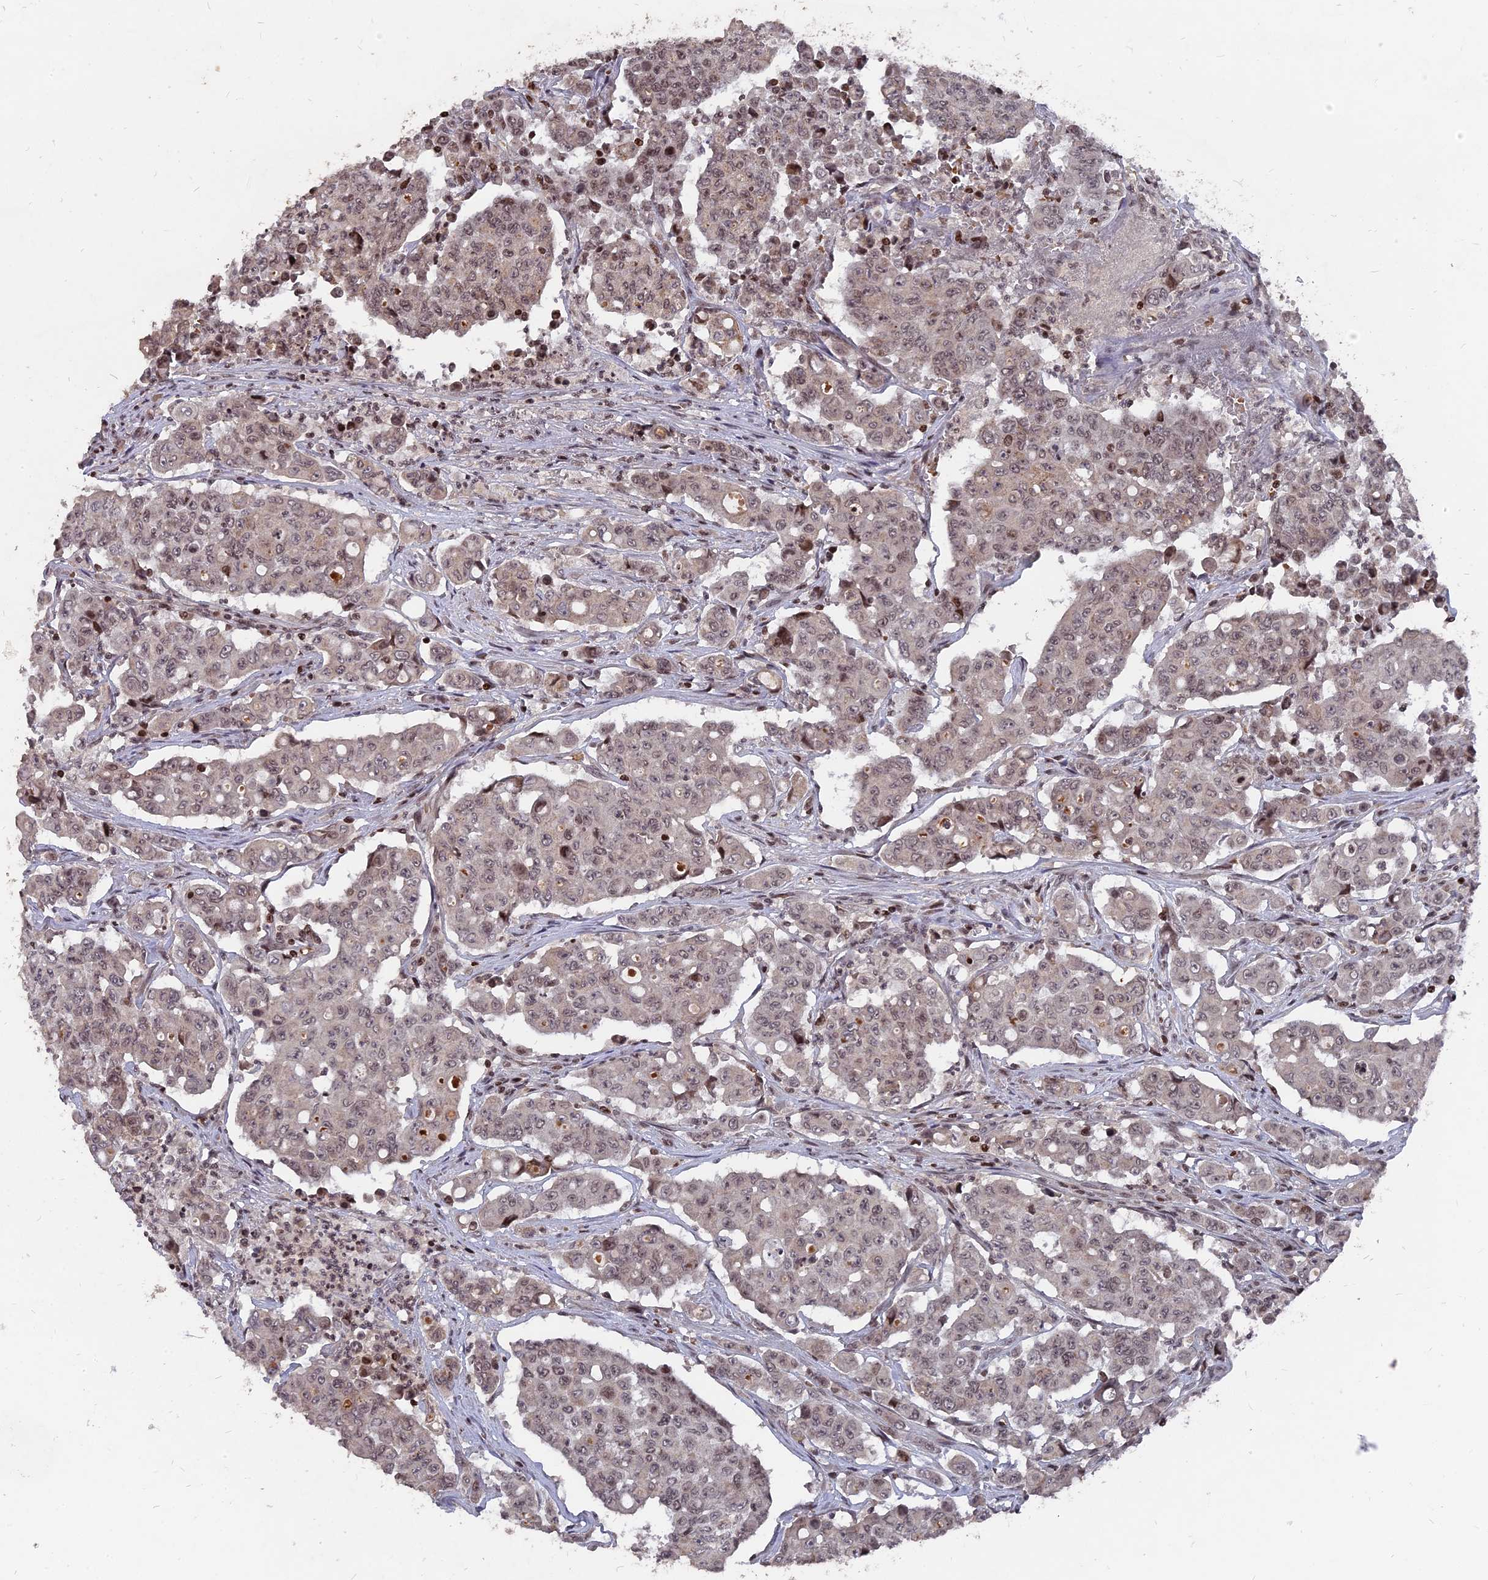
{"staining": {"intensity": "weak", "quantity": "25%-75%", "location": "nuclear"}, "tissue": "colorectal cancer", "cell_type": "Tumor cells", "image_type": "cancer", "snomed": [{"axis": "morphology", "description": "Adenocarcinoma, NOS"}, {"axis": "topography", "description": "Colon"}], "caption": "Approximately 25%-75% of tumor cells in colorectal adenocarcinoma demonstrate weak nuclear protein expression as visualized by brown immunohistochemical staining.", "gene": "NR1H3", "patient": {"sex": "male", "age": 51}}